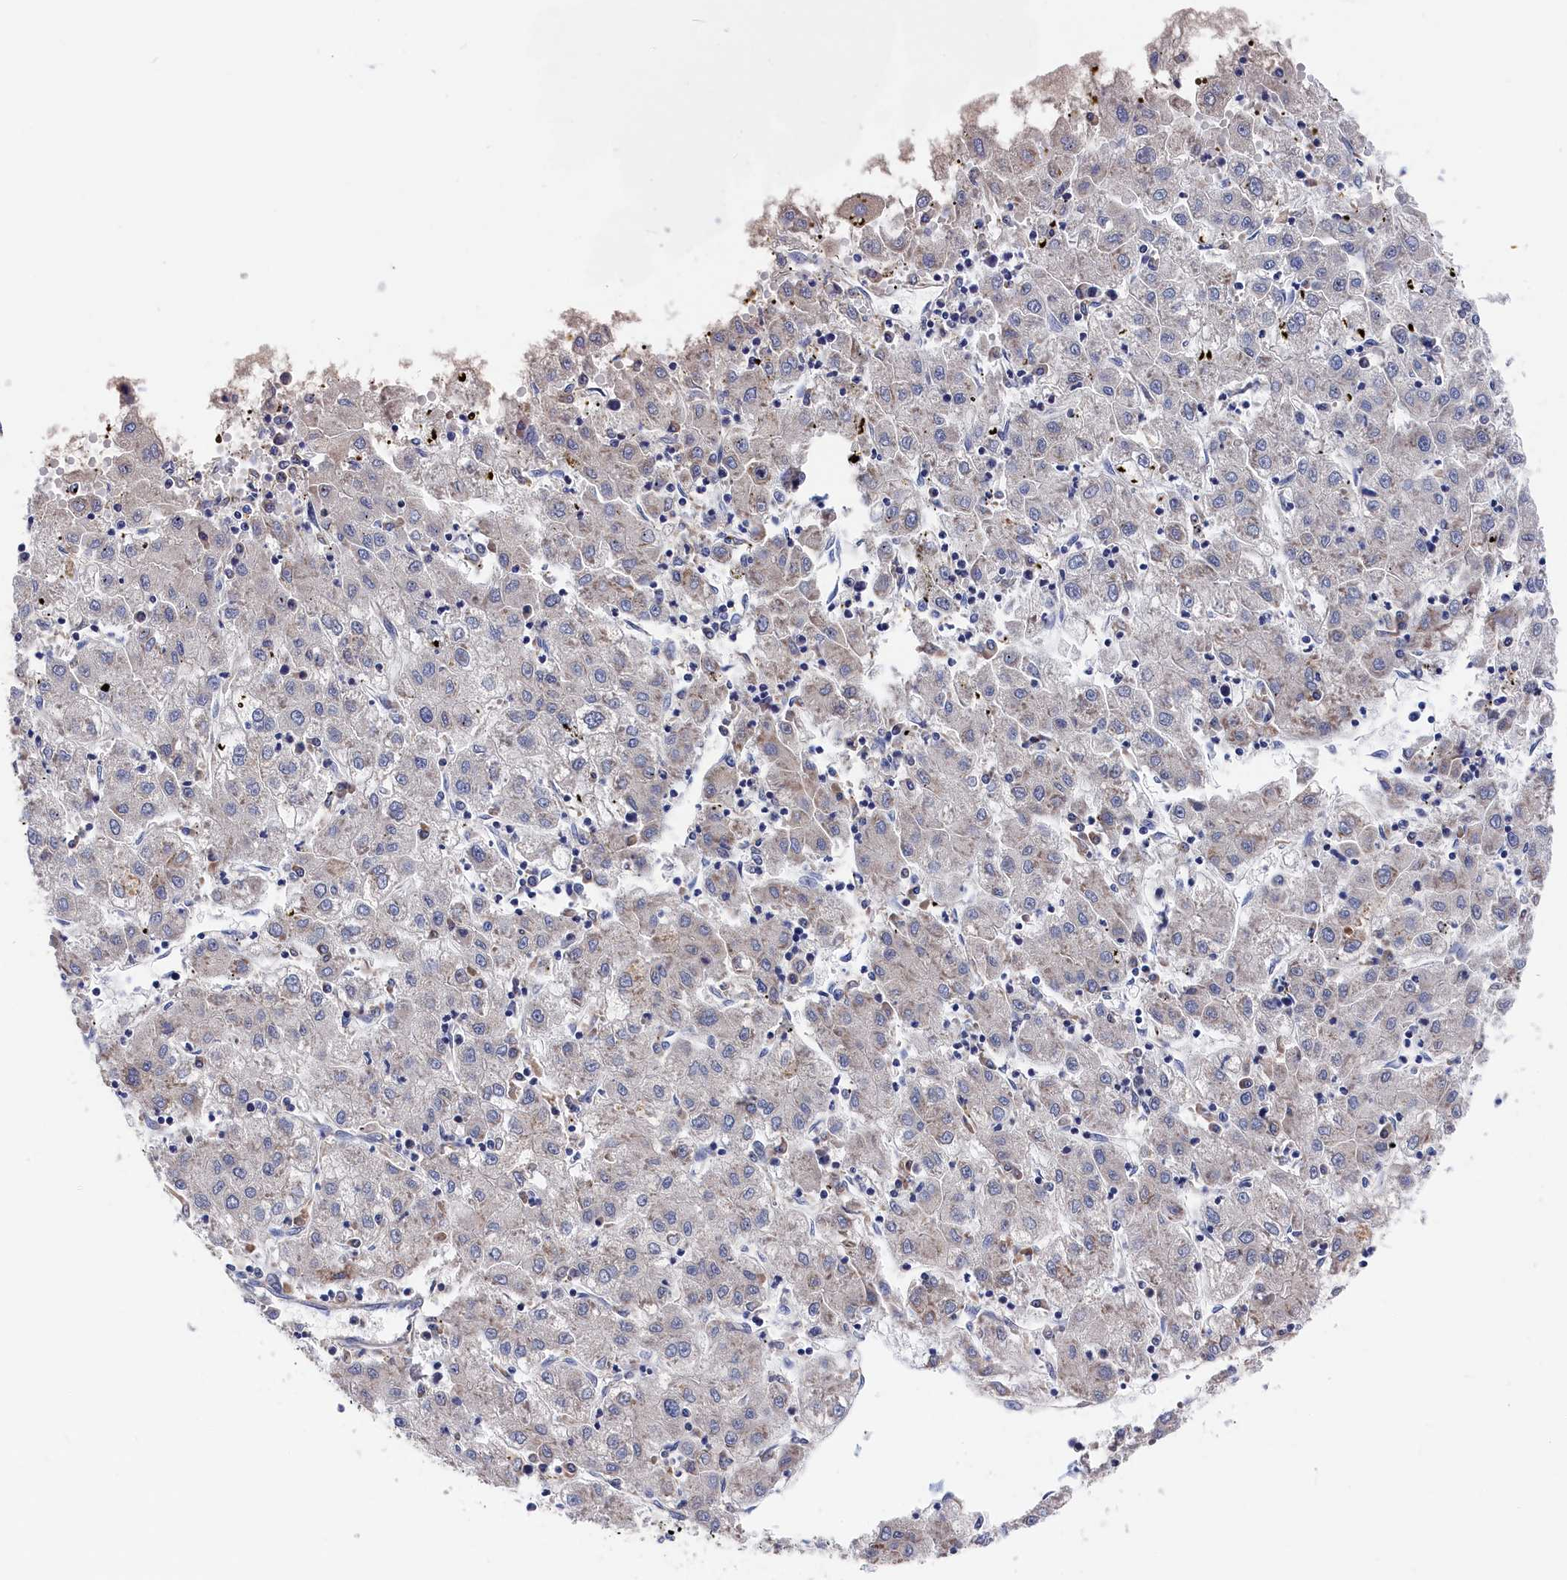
{"staining": {"intensity": "negative", "quantity": "none", "location": "none"}, "tissue": "liver cancer", "cell_type": "Tumor cells", "image_type": "cancer", "snomed": [{"axis": "morphology", "description": "Carcinoma, Hepatocellular, NOS"}, {"axis": "topography", "description": "Liver"}], "caption": "This is an immunohistochemistry (IHC) histopathology image of liver hepatocellular carcinoma. There is no staining in tumor cells.", "gene": "CYB5D2", "patient": {"sex": "male", "age": 72}}